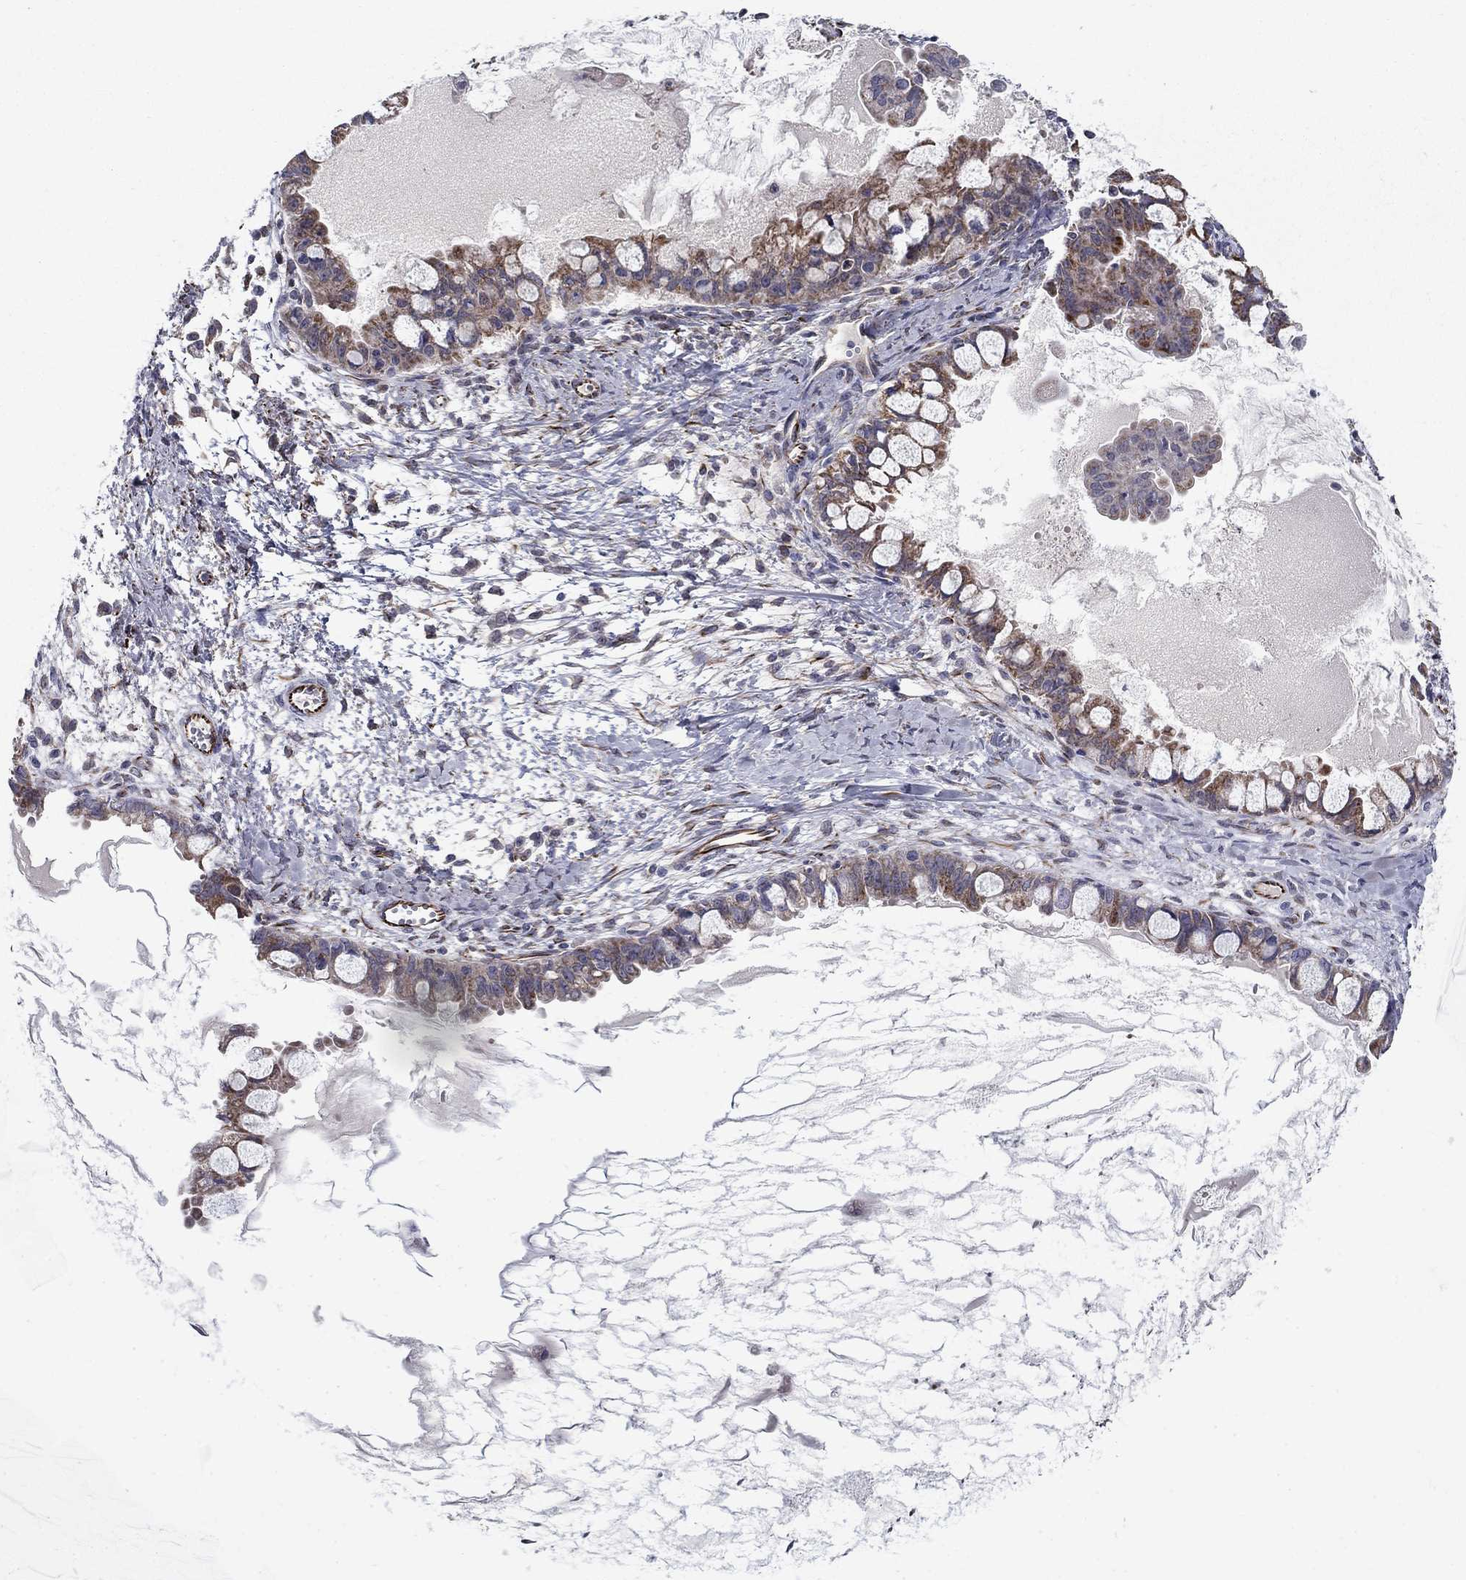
{"staining": {"intensity": "moderate", "quantity": ">75%", "location": "cytoplasmic/membranous"}, "tissue": "ovarian cancer", "cell_type": "Tumor cells", "image_type": "cancer", "snomed": [{"axis": "morphology", "description": "Cystadenocarcinoma, mucinous, NOS"}, {"axis": "topography", "description": "Ovary"}], "caption": "Ovarian cancer (mucinous cystadenocarcinoma) stained with a protein marker displays moderate staining in tumor cells.", "gene": "LACTB2", "patient": {"sex": "female", "age": 63}}